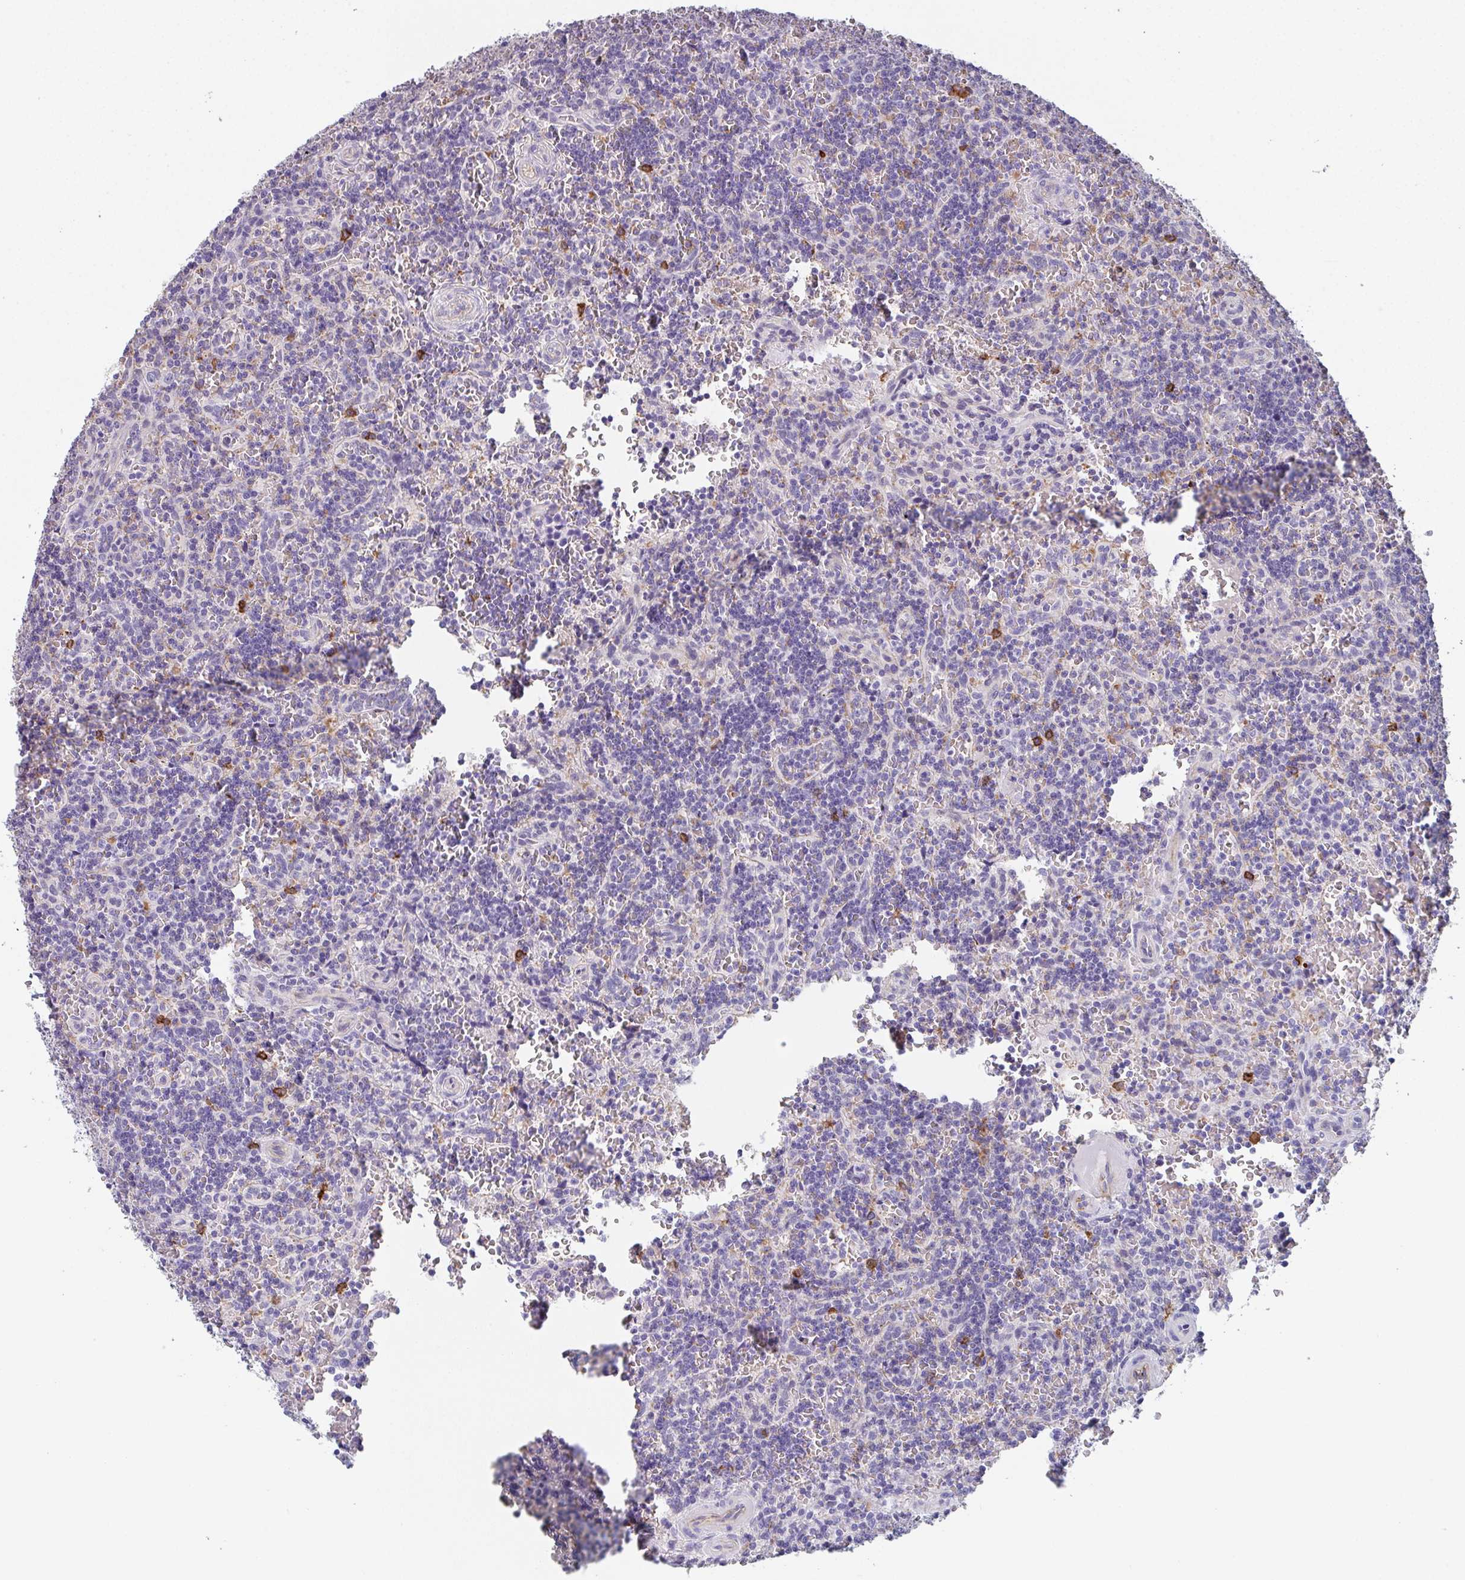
{"staining": {"intensity": "negative", "quantity": "none", "location": "none"}, "tissue": "lymphoma", "cell_type": "Tumor cells", "image_type": "cancer", "snomed": [{"axis": "morphology", "description": "Malignant lymphoma, non-Hodgkin's type, Low grade"}, {"axis": "topography", "description": "Spleen"}], "caption": "Histopathology image shows no significant protein expression in tumor cells of low-grade malignant lymphoma, non-Hodgkin's type.", "gene": "DBN1", "patient": {"sex": "male", "age": 73}}